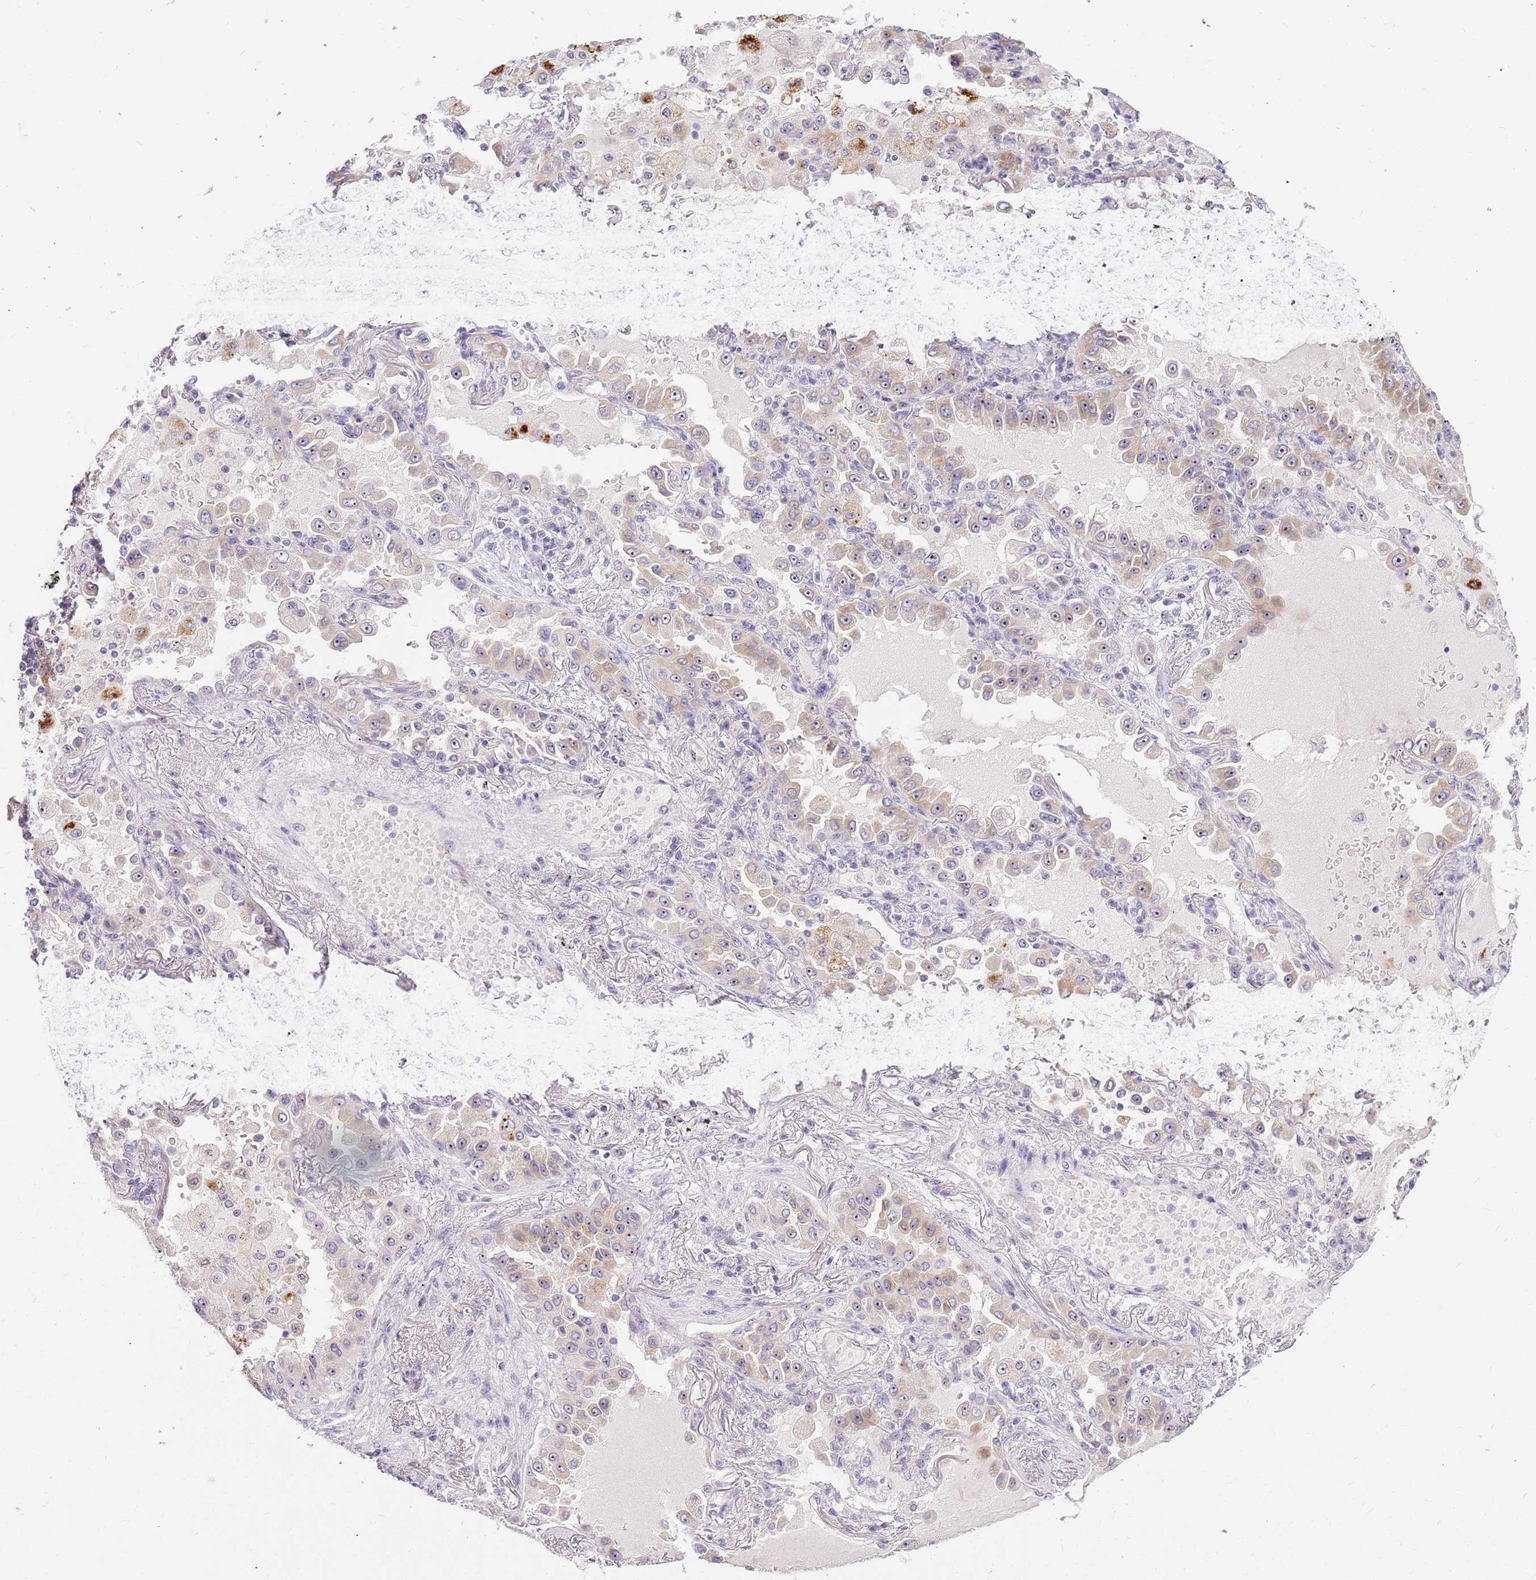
{"staining": {"intensity": "moderate", "quantity": "25%-75%", "location": "cytoplasmic/membranous"}, "tissue": "lung cancer", "cell_type": "Tumor cells", "image_type": "cancer", "snomed": [{"axis": "morphology", "description": "Squamous cell carcinoma, NOS"}, {"axis": "topography", "description": "Lung"}], "caption": "Lung cancer (squamous cell carcinoma) stained with immunohistochemistry demonstrates moderate cytoplasmic/membranous expression in about 25%-75% of tumor cells.", "gene": "DNAJA3", "patient": {"sex": "male", "age": 74}}